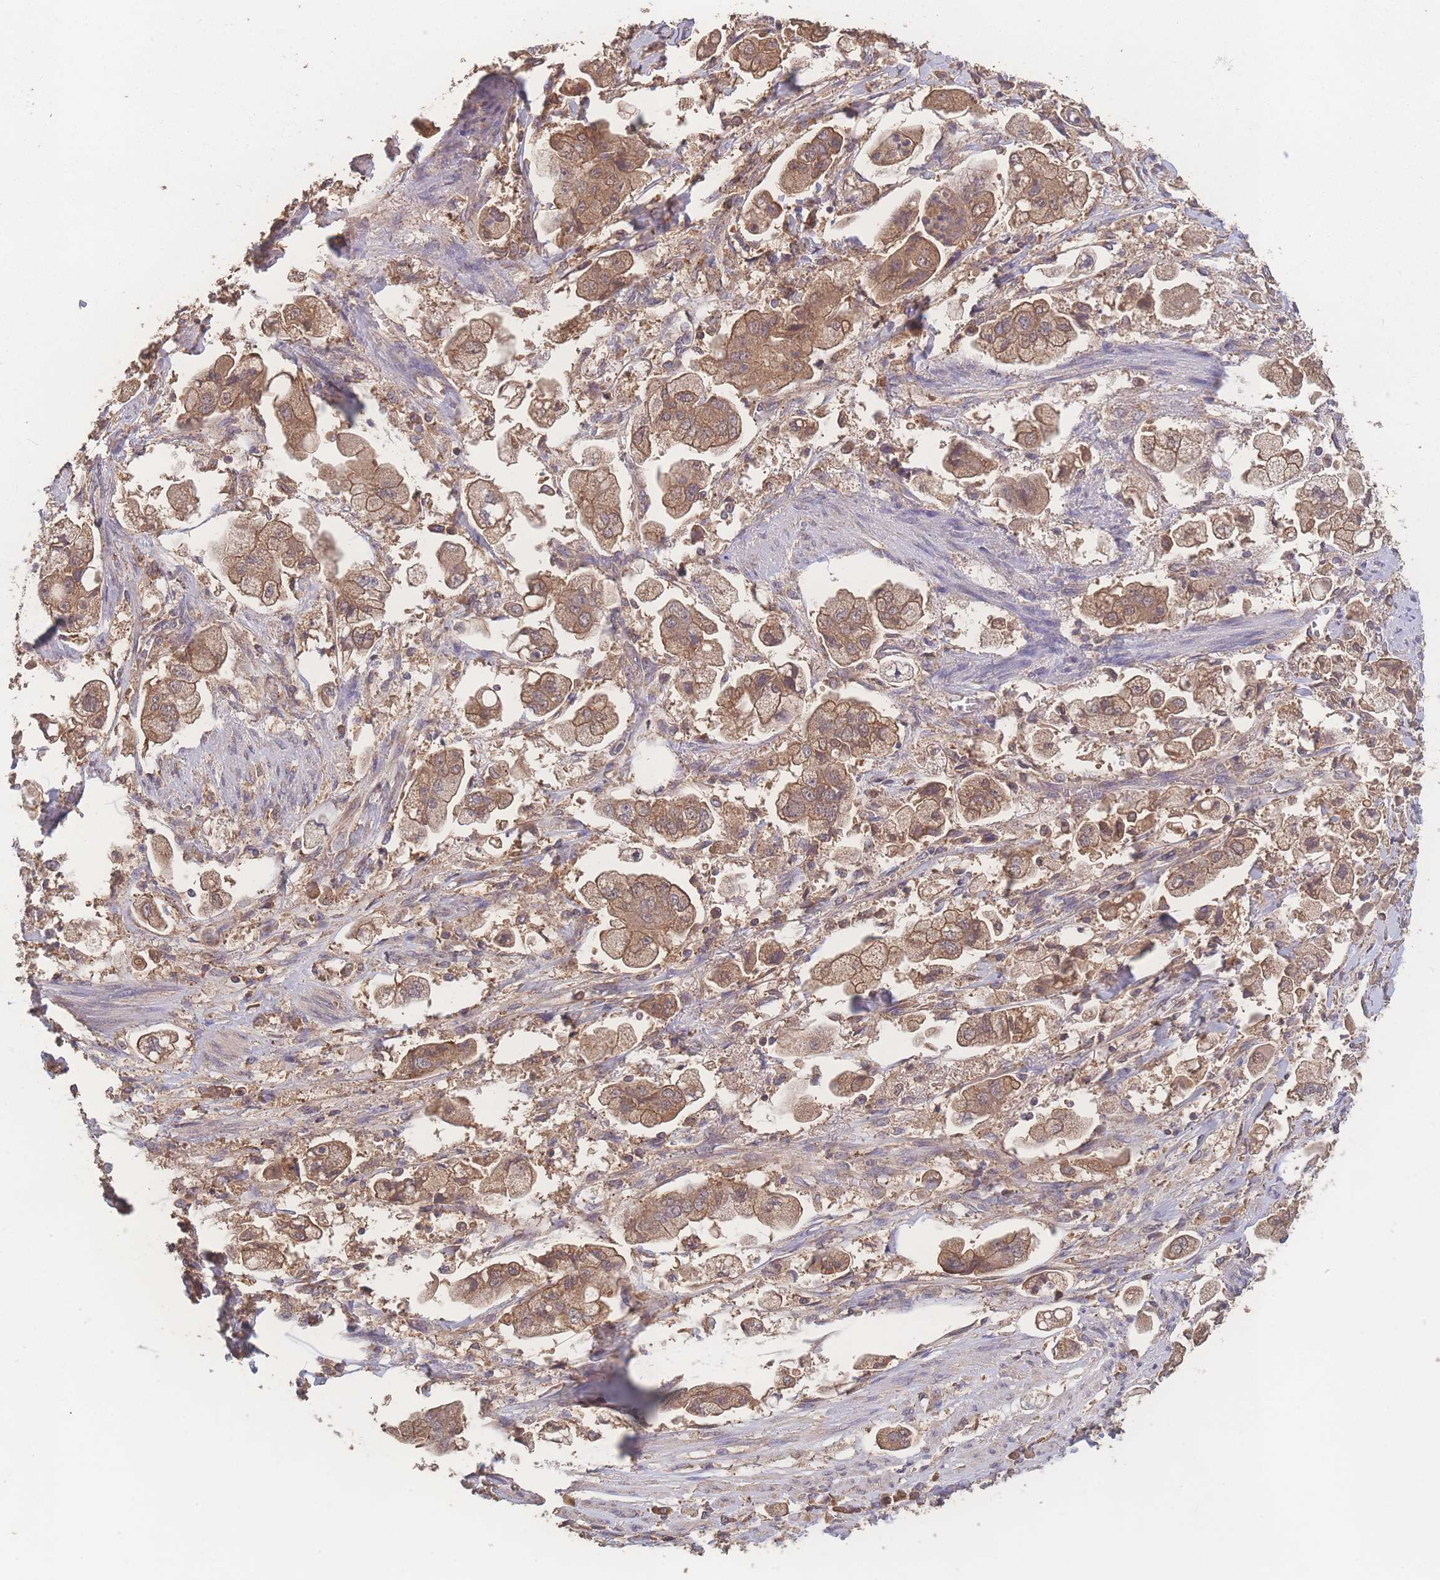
{"staining": {"intensity": "moderate", "quantity": ">75%", "location": "cytoplasmic/membranous"}, "tissue": "stomach cancer", "cell_type": "Tumor cells", "image_type": "cancer", "snomed": [{"axis": "morphology", "description": "Adenocarcinoma, NOS"}, {"axis": "topography", "description": "Stomach"}], "caption": "Immunohistochemical staining of human stomach adenocarcinoma displays medium levels of moderate cytoplasmic/membranous positivity in approximately >75% of tumor cells.", "gene": "ATXN10", "patient": {"sex": "male", "age": 62}}